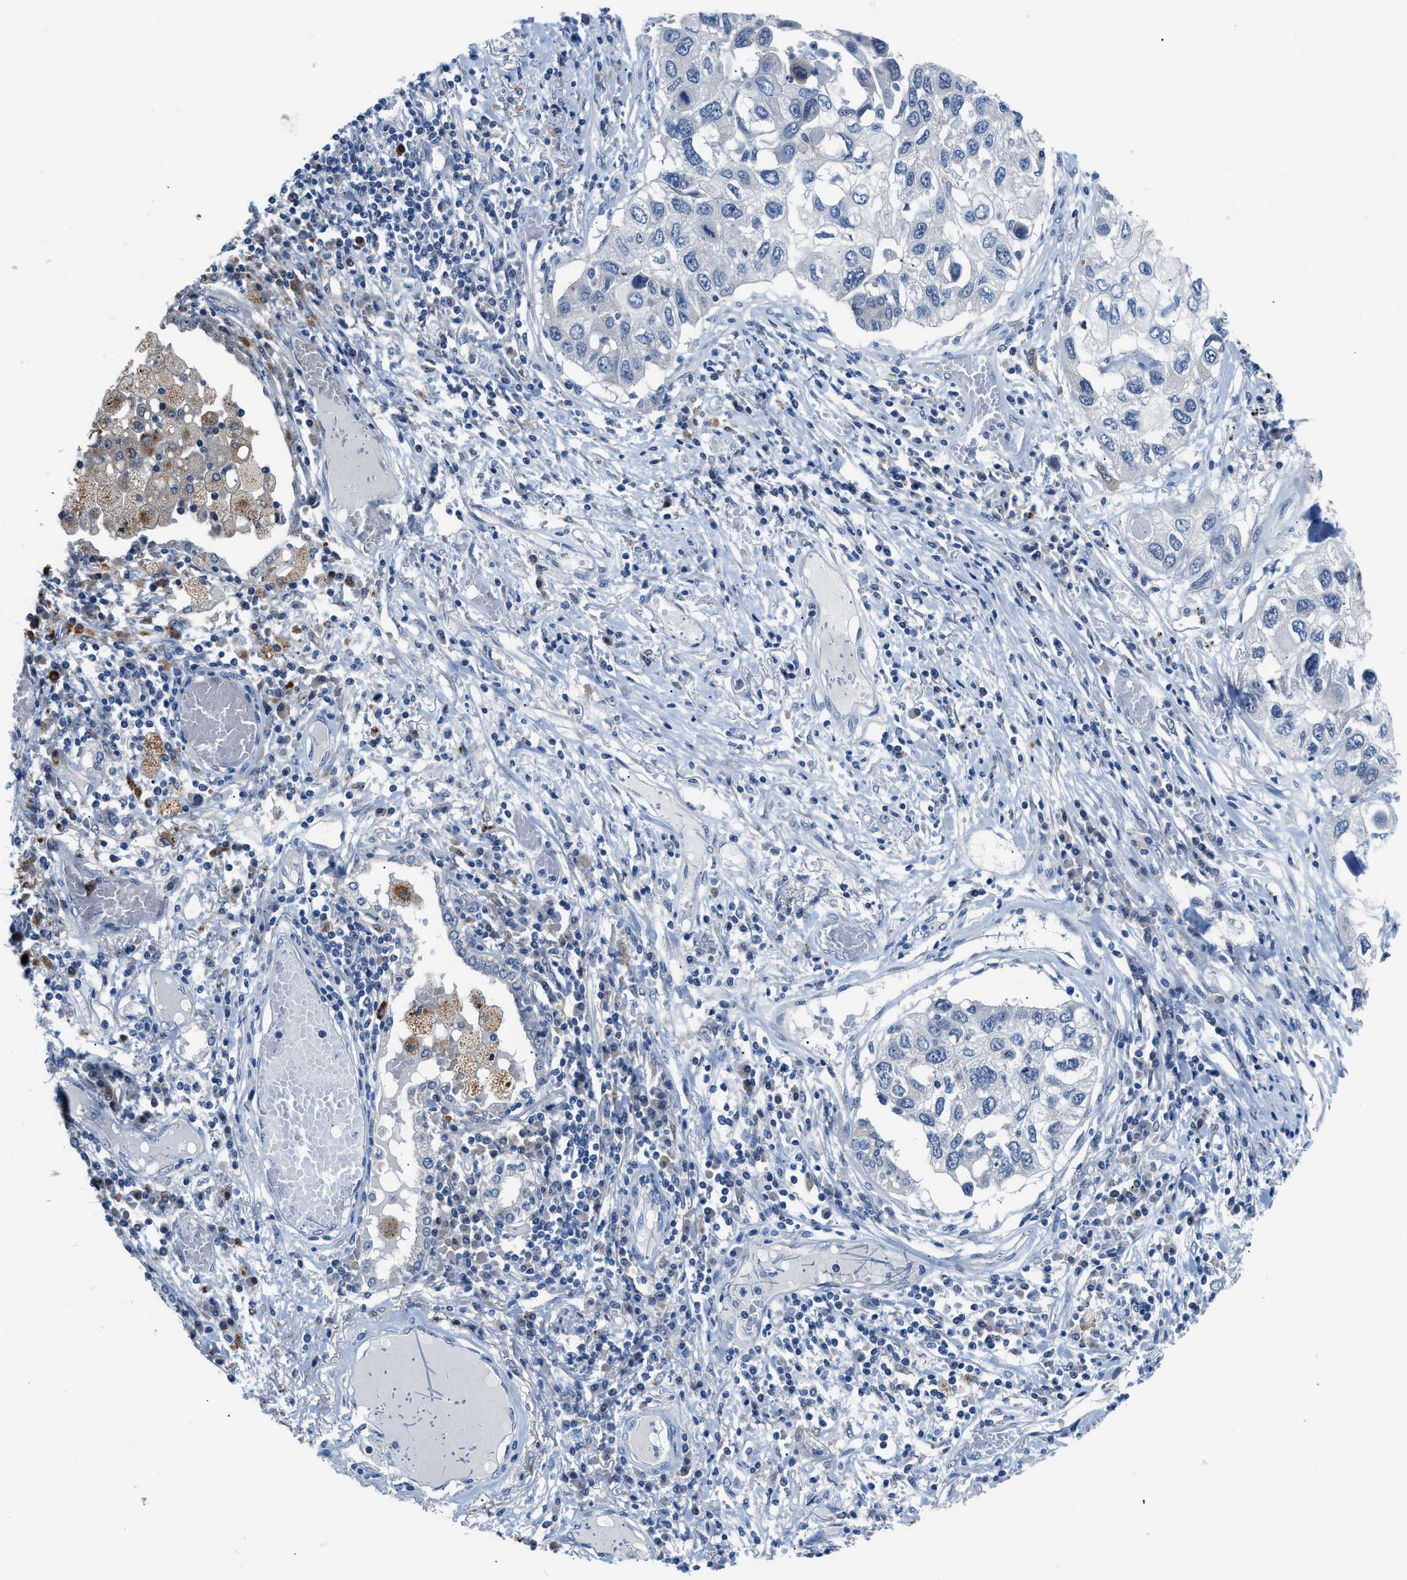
{"staining": {"intensity": "negative", "quantity": "none", "location": "none"}, "tissue": "lung cancer", "cell_type": "Tumor cells", "image_type": "cancer", "snomed": [{"axis": "morphology", "description": "Squamous cell carcinoma, NOS"}, {"axis": "topography", "description": "Lung"}], "caption": "An image of human squamous cell carcinoma (lung) is negative for staining in tumor cells.", "gene": "UAP1", "patient": {"sex": "male", "age": 71}}